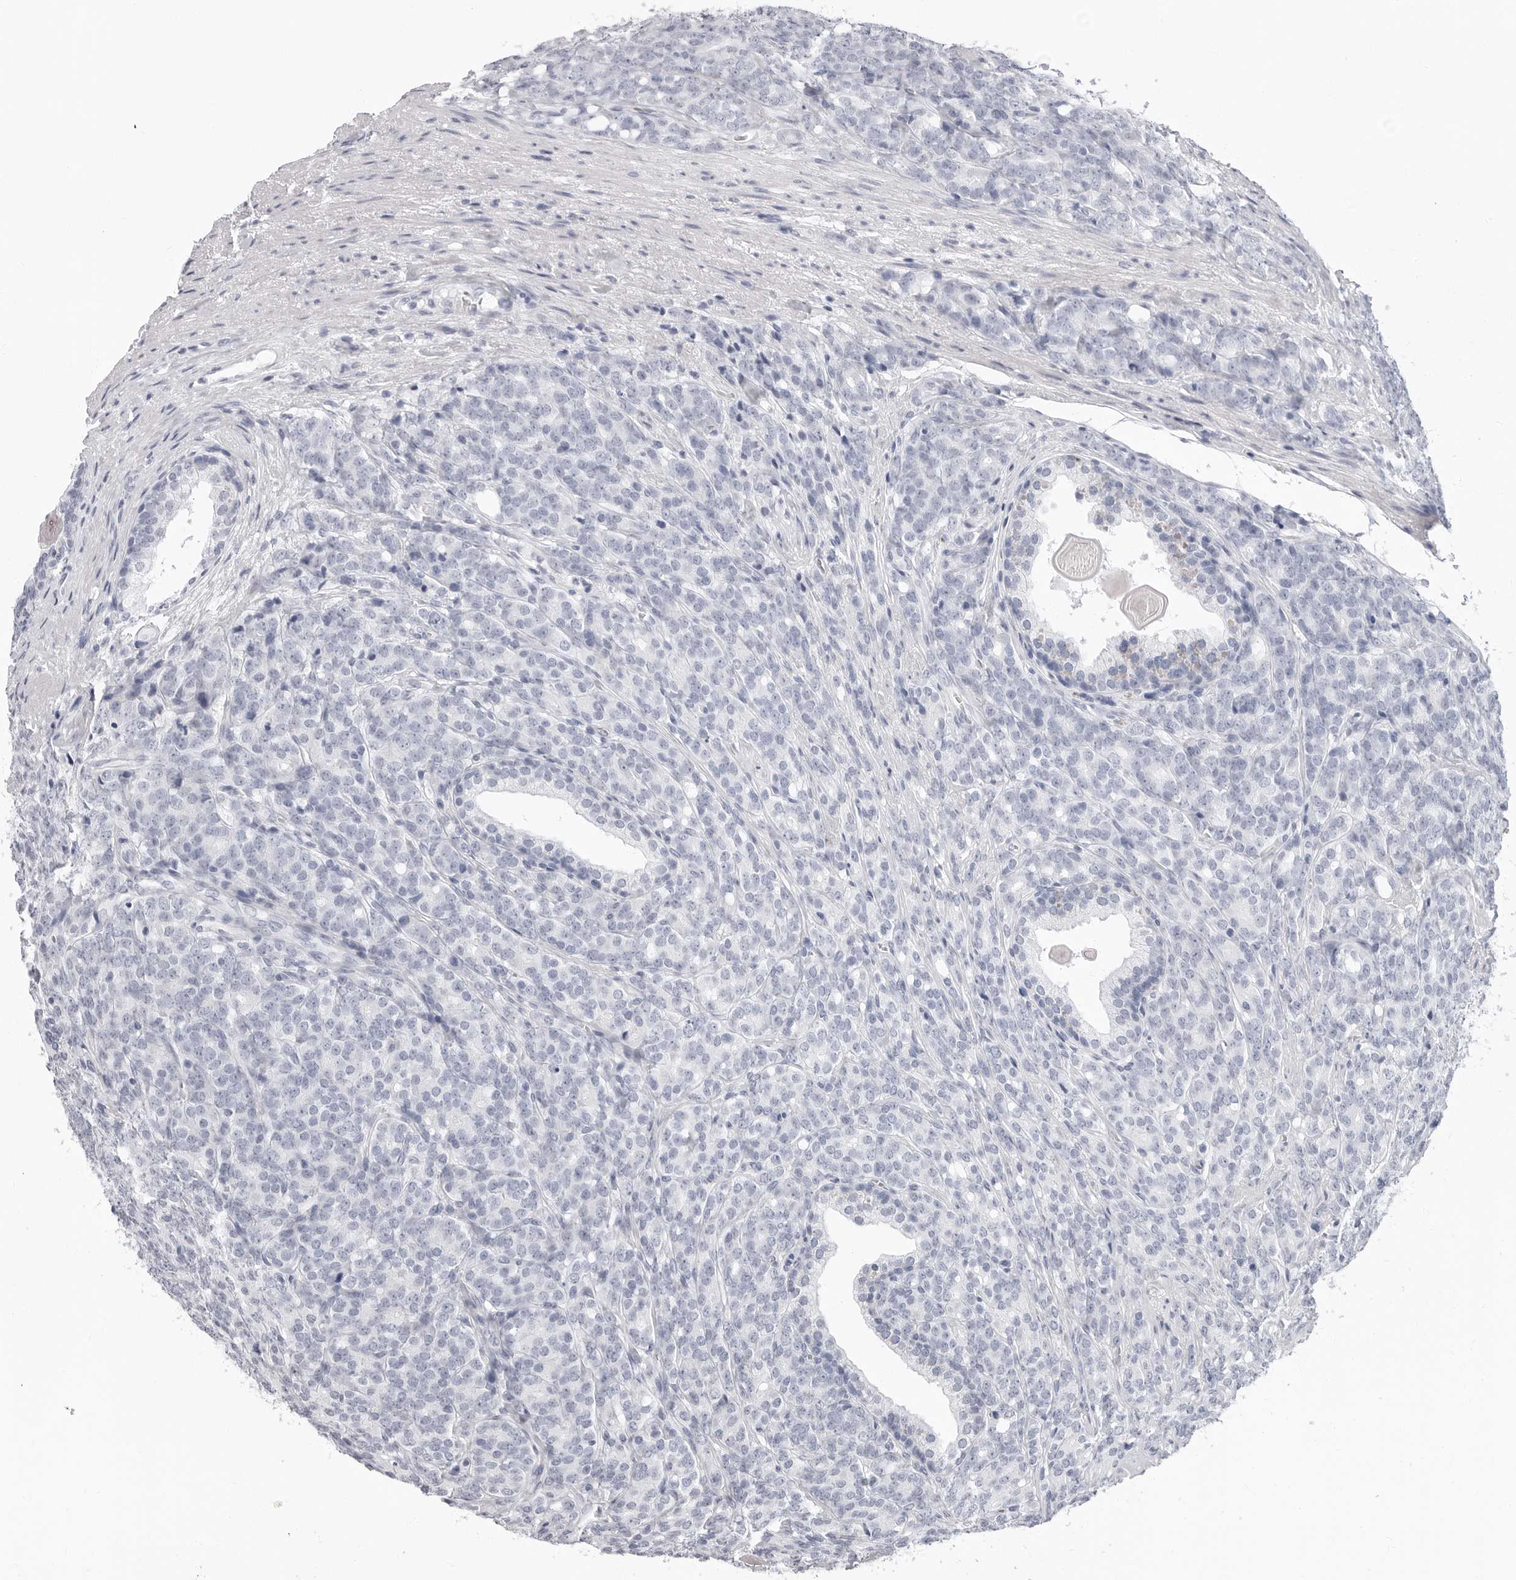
{"staining": {"intensity": "negative", "quantity": "none", "location": "none"}, "tissue": "prostate cancer", "cell_type": "Tumor cells", "image_type": "cancer", "snomed": [{"axis": "morphology", "description": "Adenocarcinoma, High grade"}, {"axis": "topography", "description": "Prostate"}], "caption": "A high-resolution micrograph shows immunohistochemistry (IHC) staining of prostate cancer (adenocarcinoma (high-grade)), which exhibits no significant staining in tumor cells.", "gene": "ERICH3", "patient": {"sex": "male", "age": 62}}